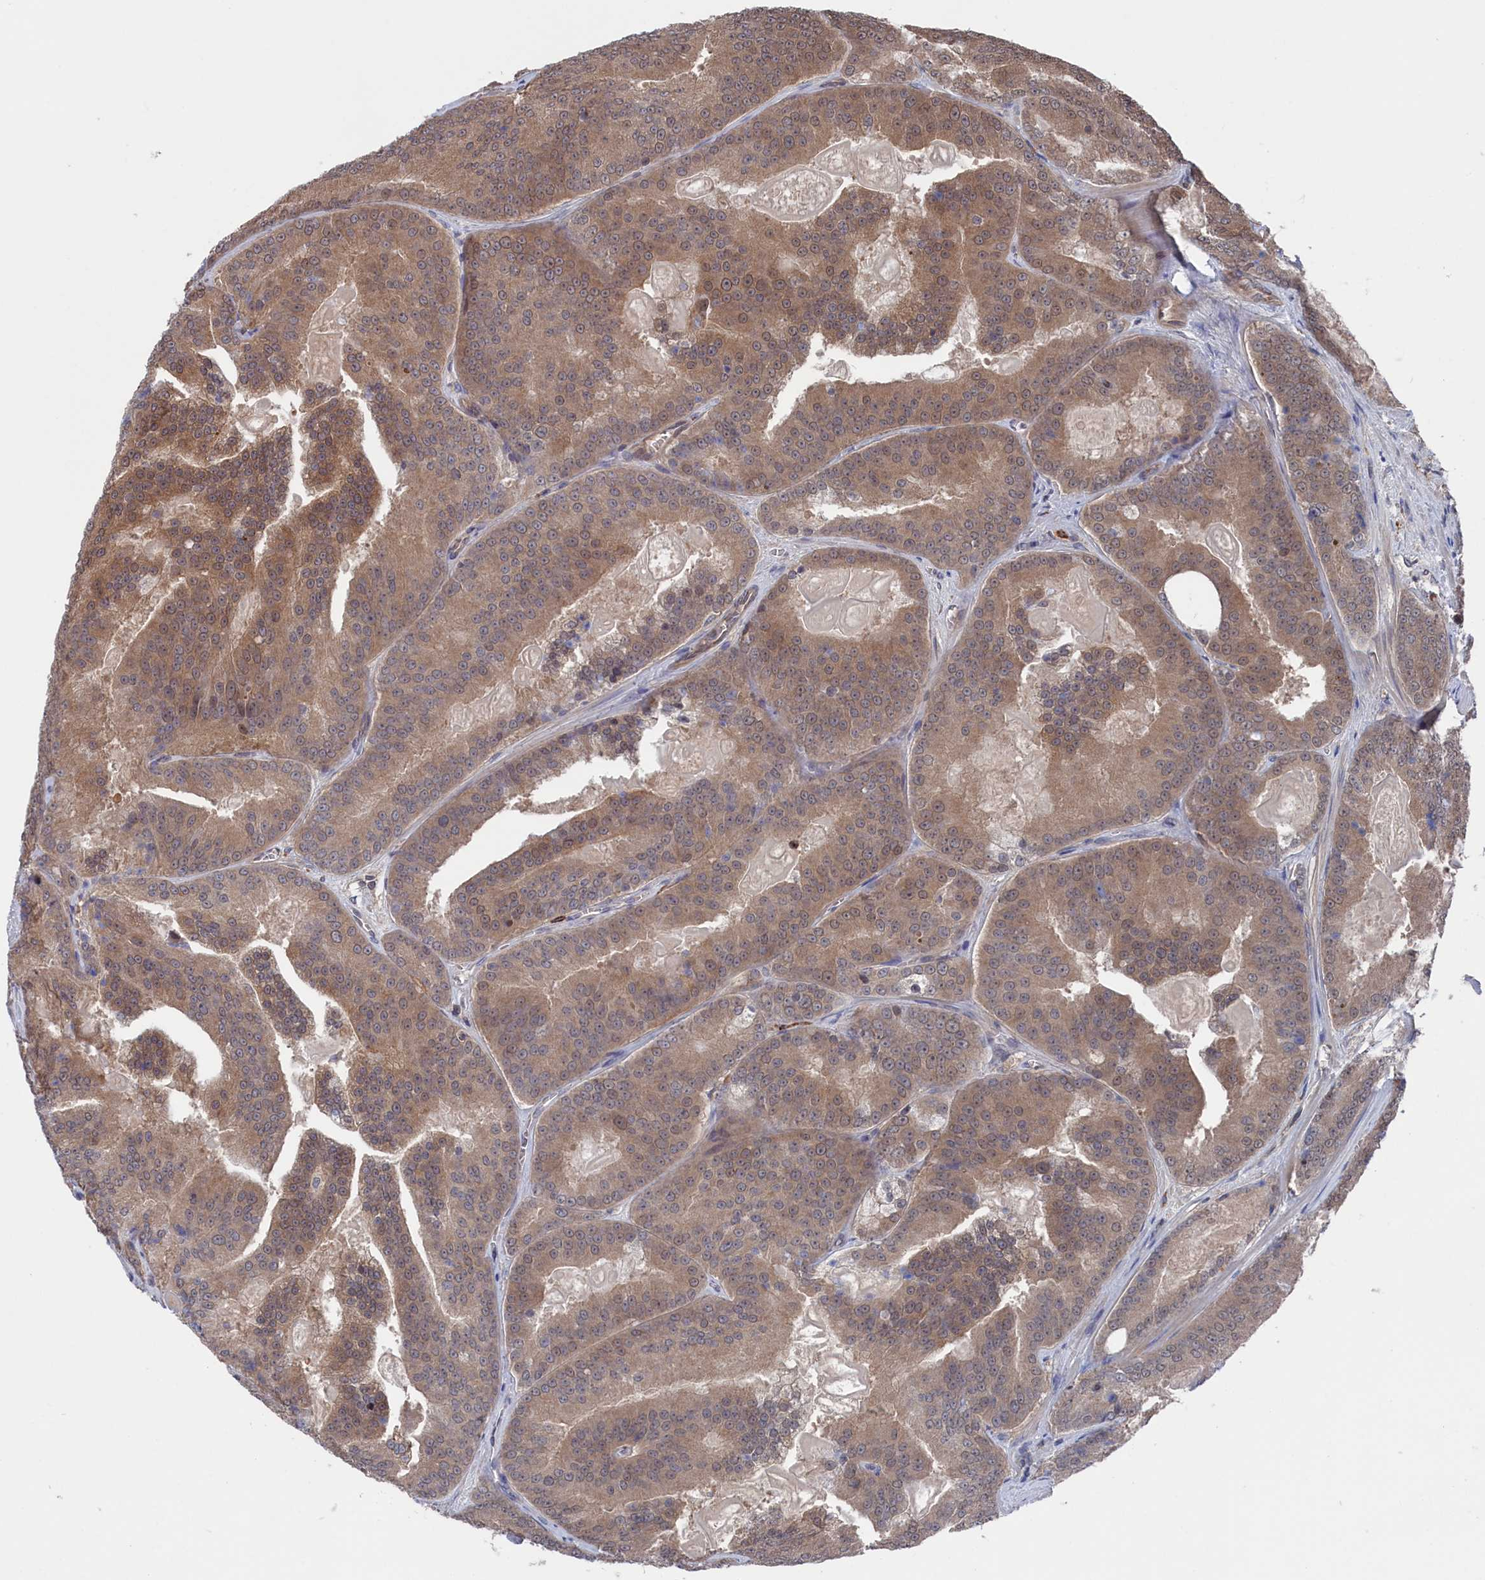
{"staining": {"intensity": "moderate", "quantity": ">75%", "location": "cytoplasmic/membranous"}, "tissue": "prostate cancer", "cell_type": "Tumor cells", "image_type": "cancer", "snomed": [{"axis": "morphology", "description": "Adenocarcinoma, High grade"}, {"axis": "topography", "description": "Prostate"}], "caption": "DAB immunohistochemical staining of human prostate adenocarcinoma (high-grade) reveals moderate cytoplasmic/membranous protein expression in approximately >75% of tumor cells.", "gene": "NUTF2", "patient": {"sex": "male", "age": 61}}